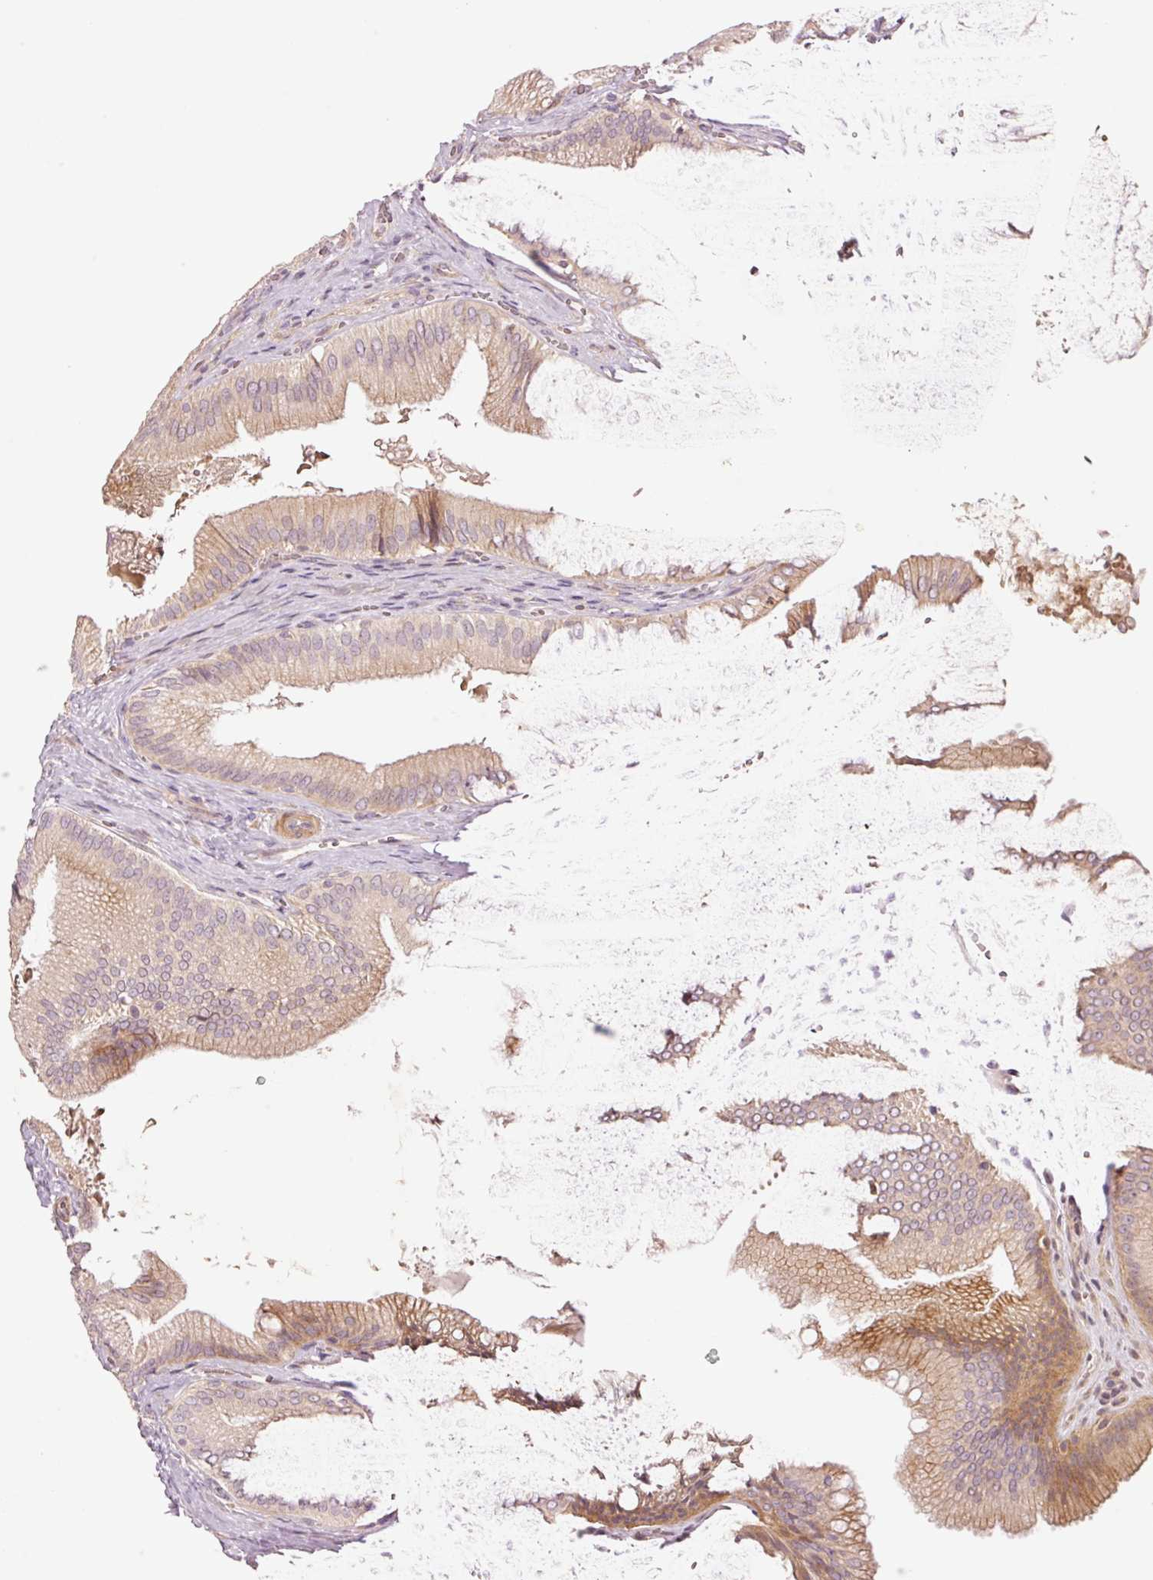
{"staining": {"intensity": "moderate", "quantity": "25%-75%", "location": "cytoplasmic/membranous"}, "tissue": "gallbladder", "cell_type": "Glandular cells", "image_type": "normal", "snomed": [{"axis": "morphology", "description": "Normal tissue, NOS"}, {"axis": "topography", "description": "Gallbladder"}], "caption": "The photomicrograph demonstrates immunohistochemical staining of benign gallbladder. There is moderate cytoplasmic/membranous expression is identified in approximately 25%-75% of glandular cells.", "gene": "SLC29A3", "patient": {"sex": "male", "age": 17}}